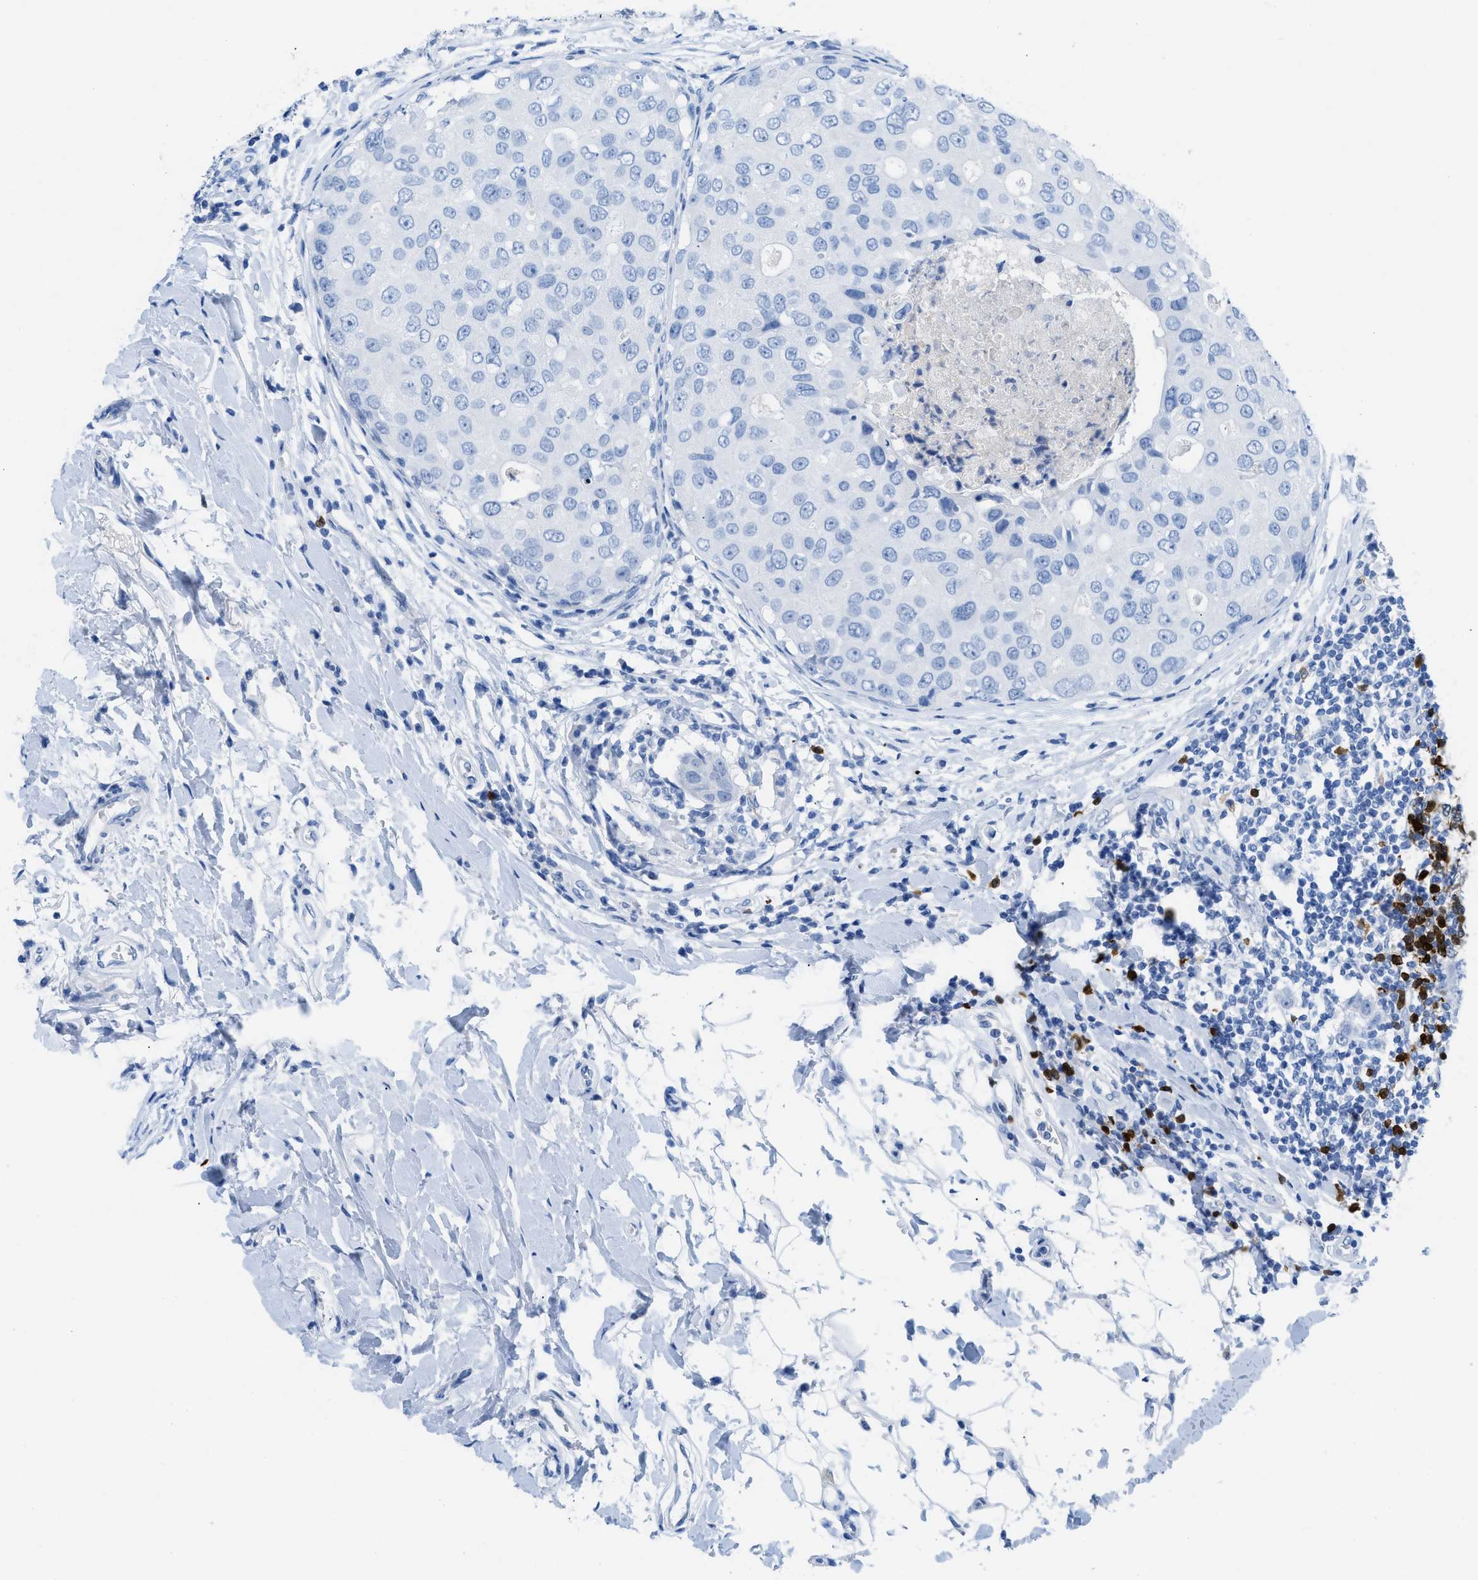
{"staining": {"intensity": "negative", "quantity": "none", "location": "none"}, "tissue": "breast cancer", "cell_type": "Tumor cells", "image_type": "cancer", "snomed": [{"axis": "morphology", "description": "Duct carcinoma"}, {"axis": "topography", "description": "Breast"}], "caption": "Immunohistochemistry (IHC) photomicrograph of human breast cancer stained for a protein (brown), which exhibits no expression in tumor cells.", "gene": "TCL1A", "patient": {"sex": "female", "age": 27}}